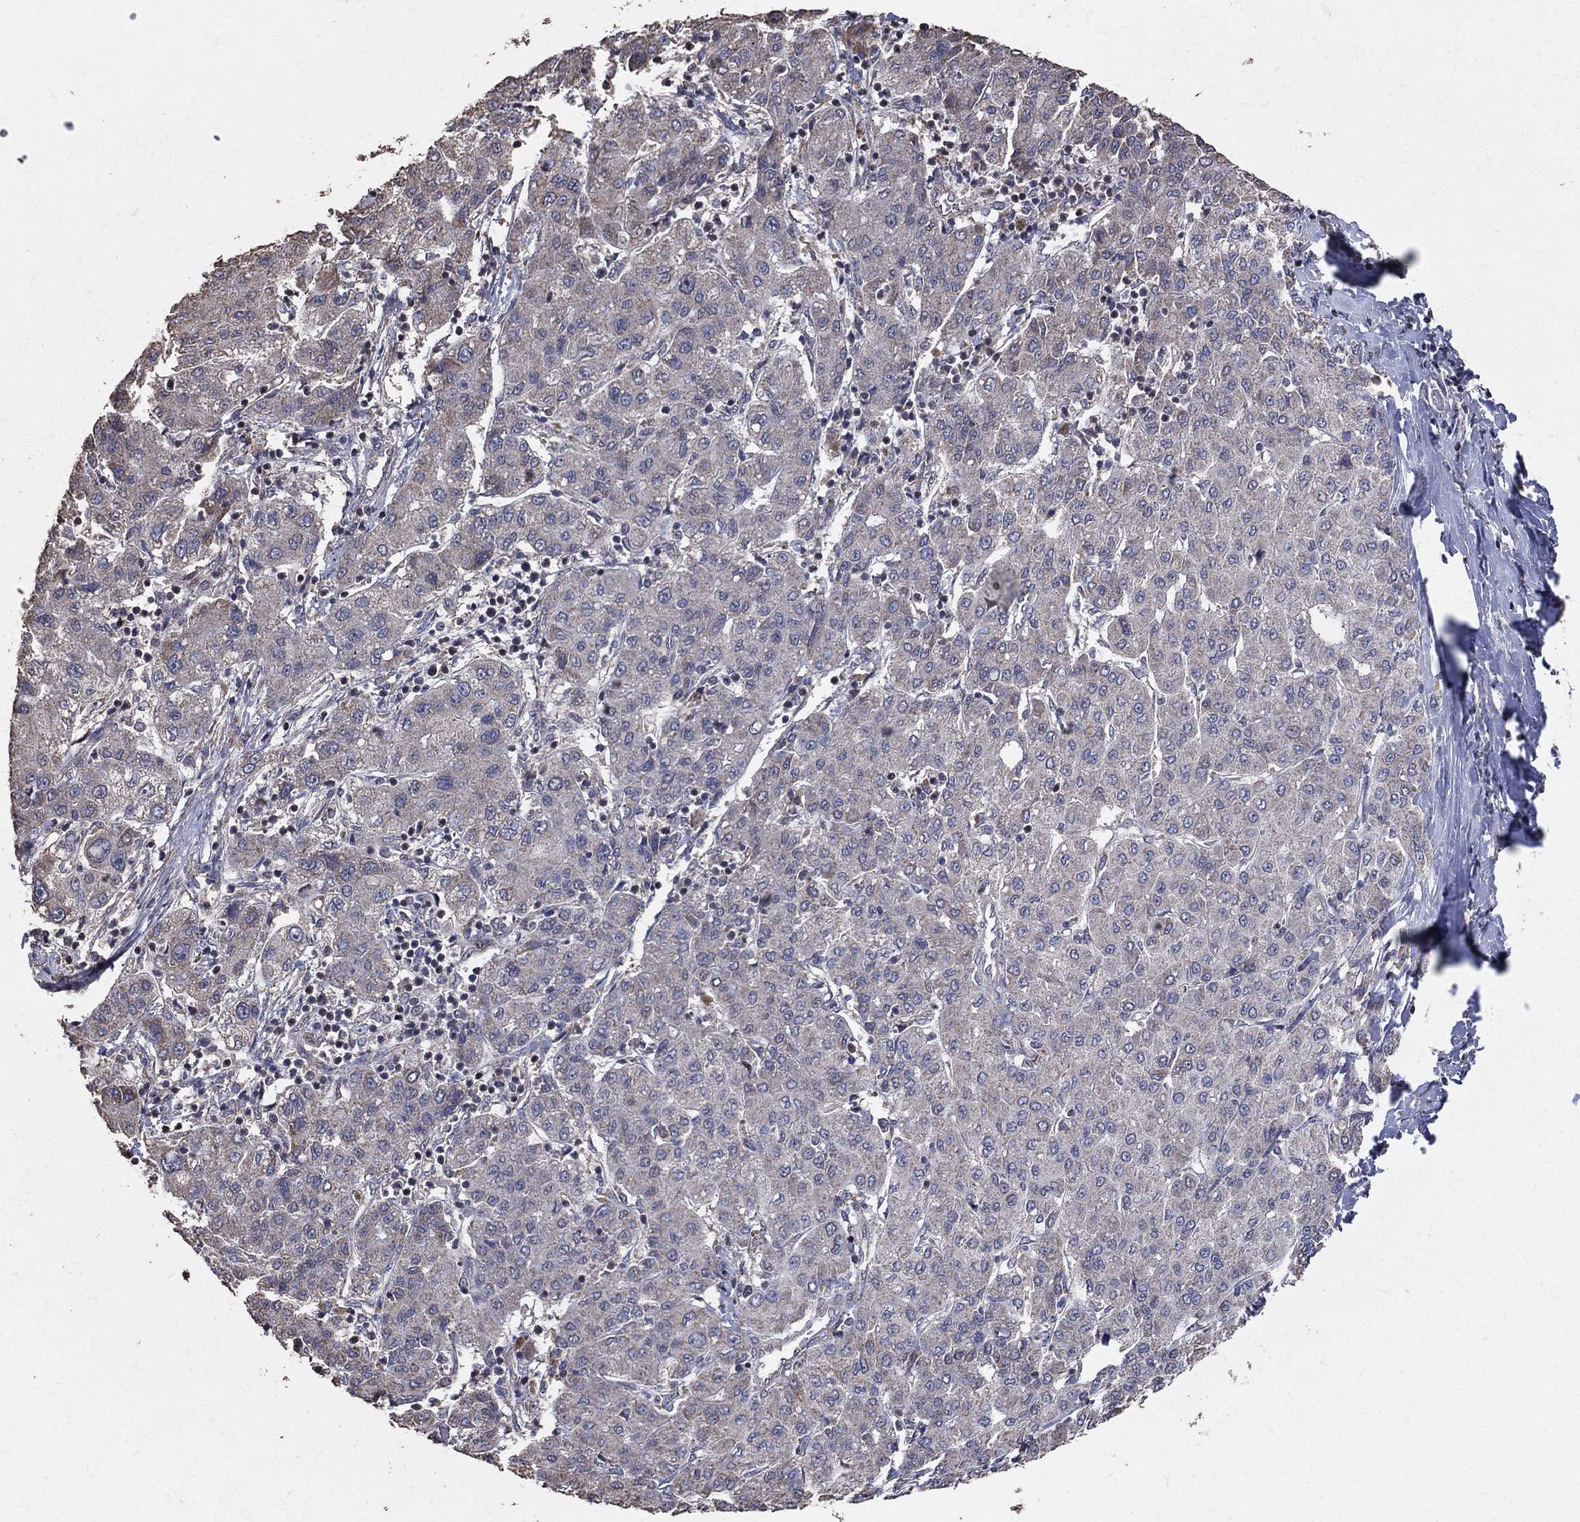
{"staining": {"intensity": "negative", "quantity": "none", "location": "none"}, "tissue": "liver cancer", "cell_type": "Tumor cells", "image_type": "cancer", "snomed": [{"axis": "morphology", "description": "Carcinoma, Hepatocellular, NOS"}, {"axis": "topography", "description": "Liver"}], "caption": "Histopathology image shows no significant protein positivity in tumor cells of liver cancer.", "gene": "LY6K", "patient": {"sex": "male", "age": 65}}